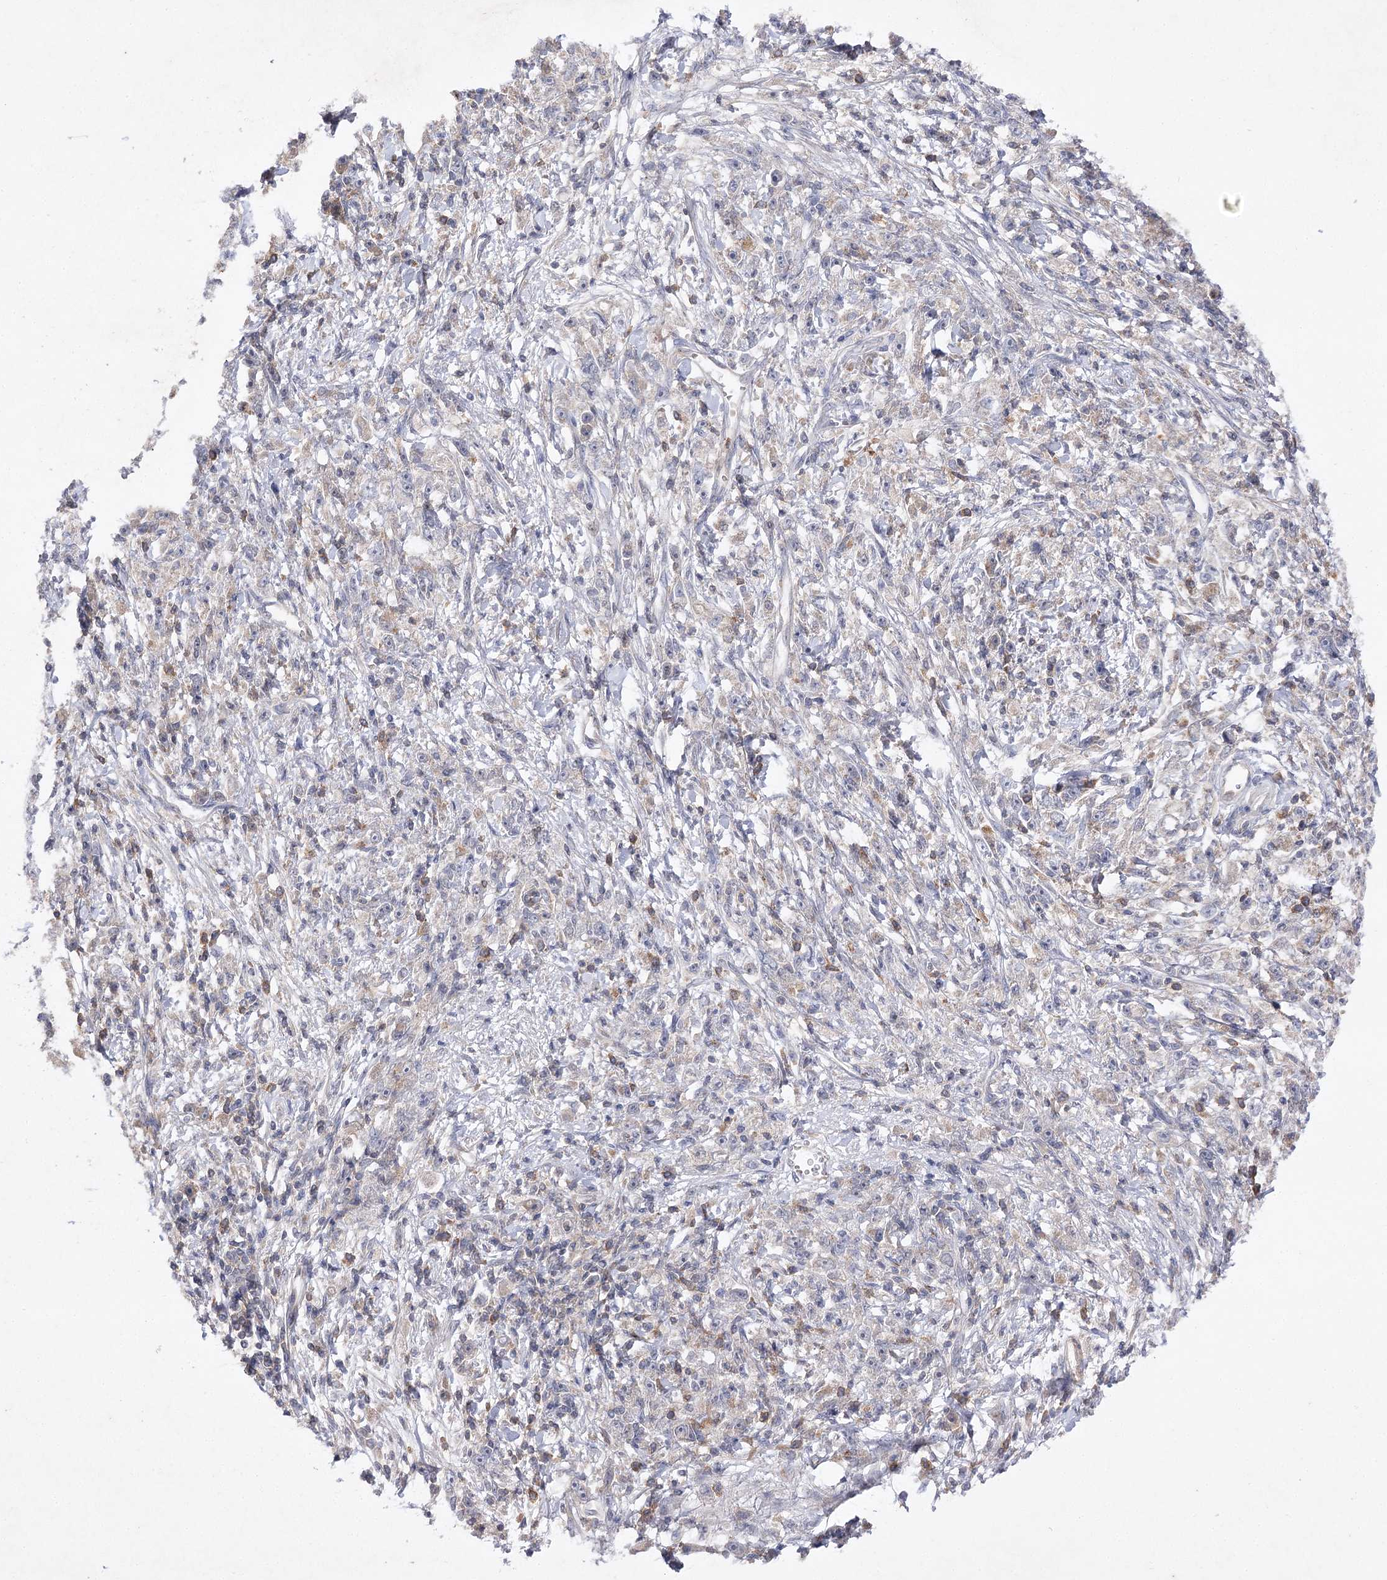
{"staining": {"intensity": "weak", "quantity": "<25%", "location": "cytoplasmic/membranous"}, "tissue": "stomach cancer", "cell_type": "Tumor cells", "image_type": "cancer", "snomed": [{"axis": "morphology", "description": "Adenocarcinoma, NOS"}, {"axis": "topography", "description": "Stomach"}], "caption": "Stomach adenocarcinoma was stained to show a protein in brown. There is no significant staining in tumor cells. (DAB (3,3'-diaminobenzidine) immunohistochemistry (IHC), high magnification).", "gene": "BCR", "patient": {"sex": "female", "age": 59}}